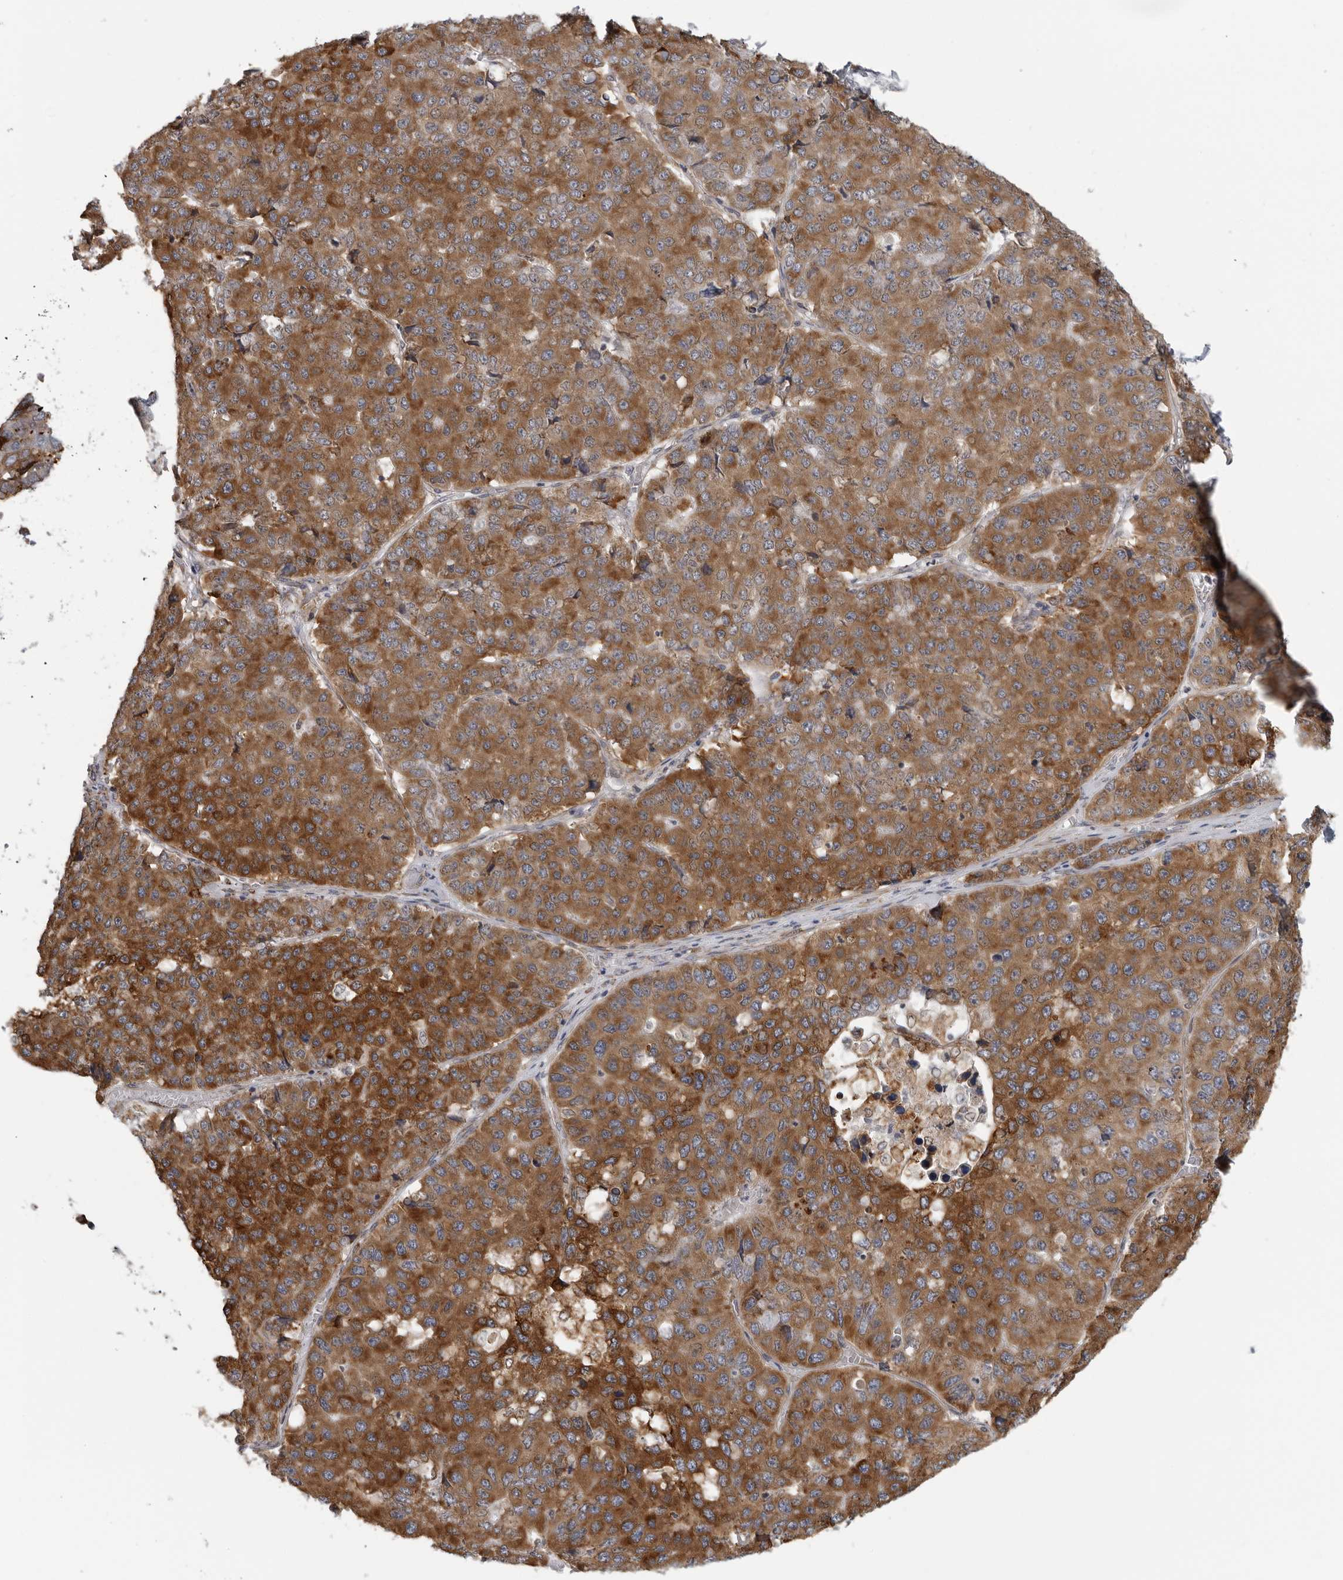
{"staining": {"intensity": "strong", "quantity": ">75%", "location": "cytoplasmic/membranous"}, "tissue": "pancreatic cancer", "cell_type": "Tumor cells", "image_type": "cancer", "snomed": [{"axis": "morphology", "description": "Adenocarcinoma, NOS"}, {"axis": "topography", "description": "Pancreas"}], "caption": "This photomicrograph displays immunohistochemistry (IHC) staining of pancreatic adenocarcinoma, with high strong cytoplasmic/membranous staining in about >75% of tumor cells.", "gene": "ALPK2", "patient": {"sex": "male", "age": 50}}